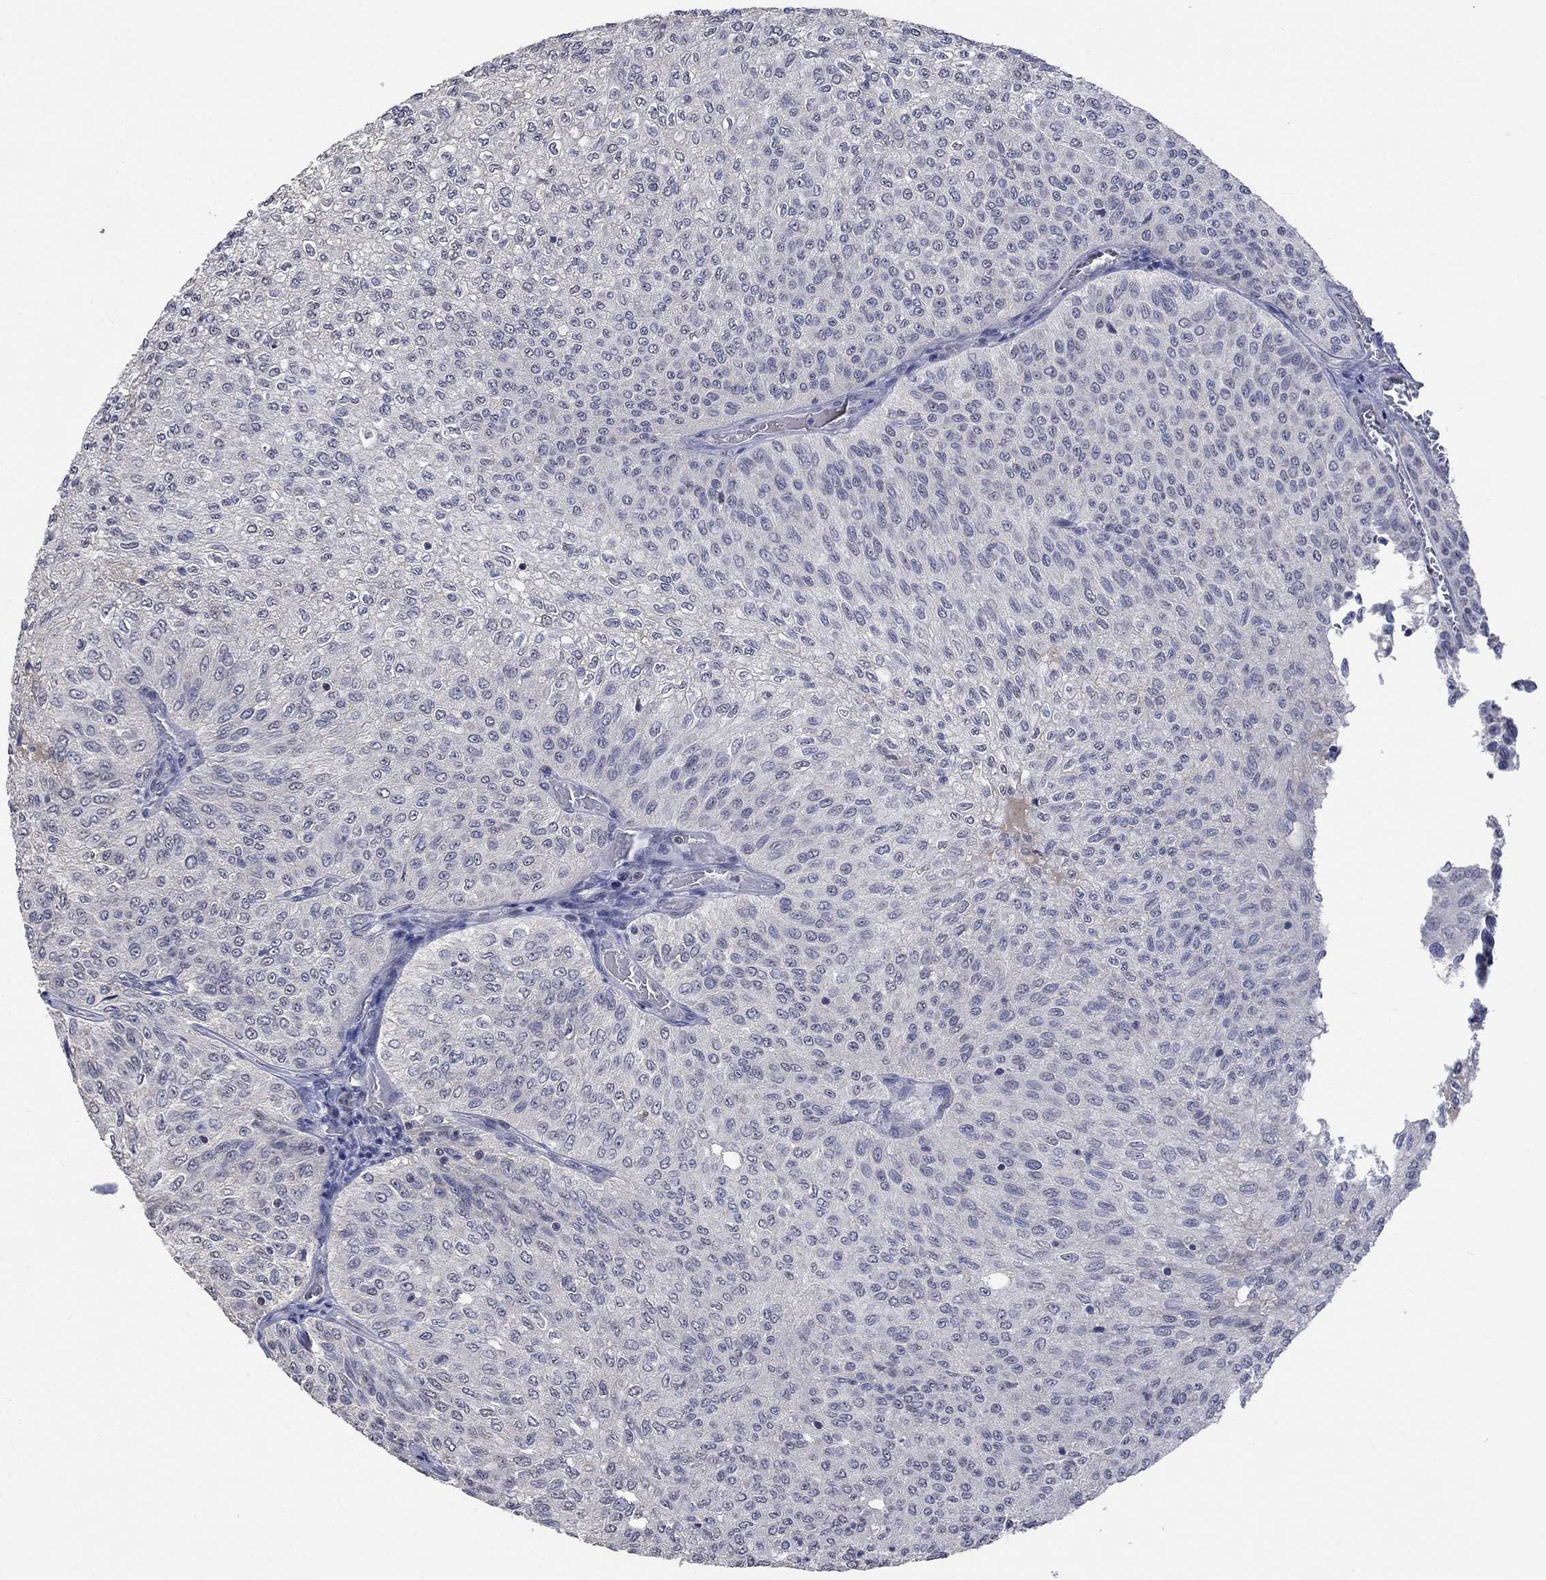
{"staining": {"intensity": "negative", "quantity": "none", "location": "none"}, "tissue": "urothelial cancer", "cell_type": "Tumor cells", "image_type": "cancer", "snomed": [{"axis": "morphology", "description": "Urothelial carcinoma, Low grade"}, {"axis": "topography", "description": "Urinary bladder"}], "caption": "High power microscopy micrograph of an IHC photomicrograph of low-grade urothelial carcinoma, revealing no significant positivity in tumor cells.", "gene": "ZBTB18", "patient": {"sex": "male", "age": 78}}